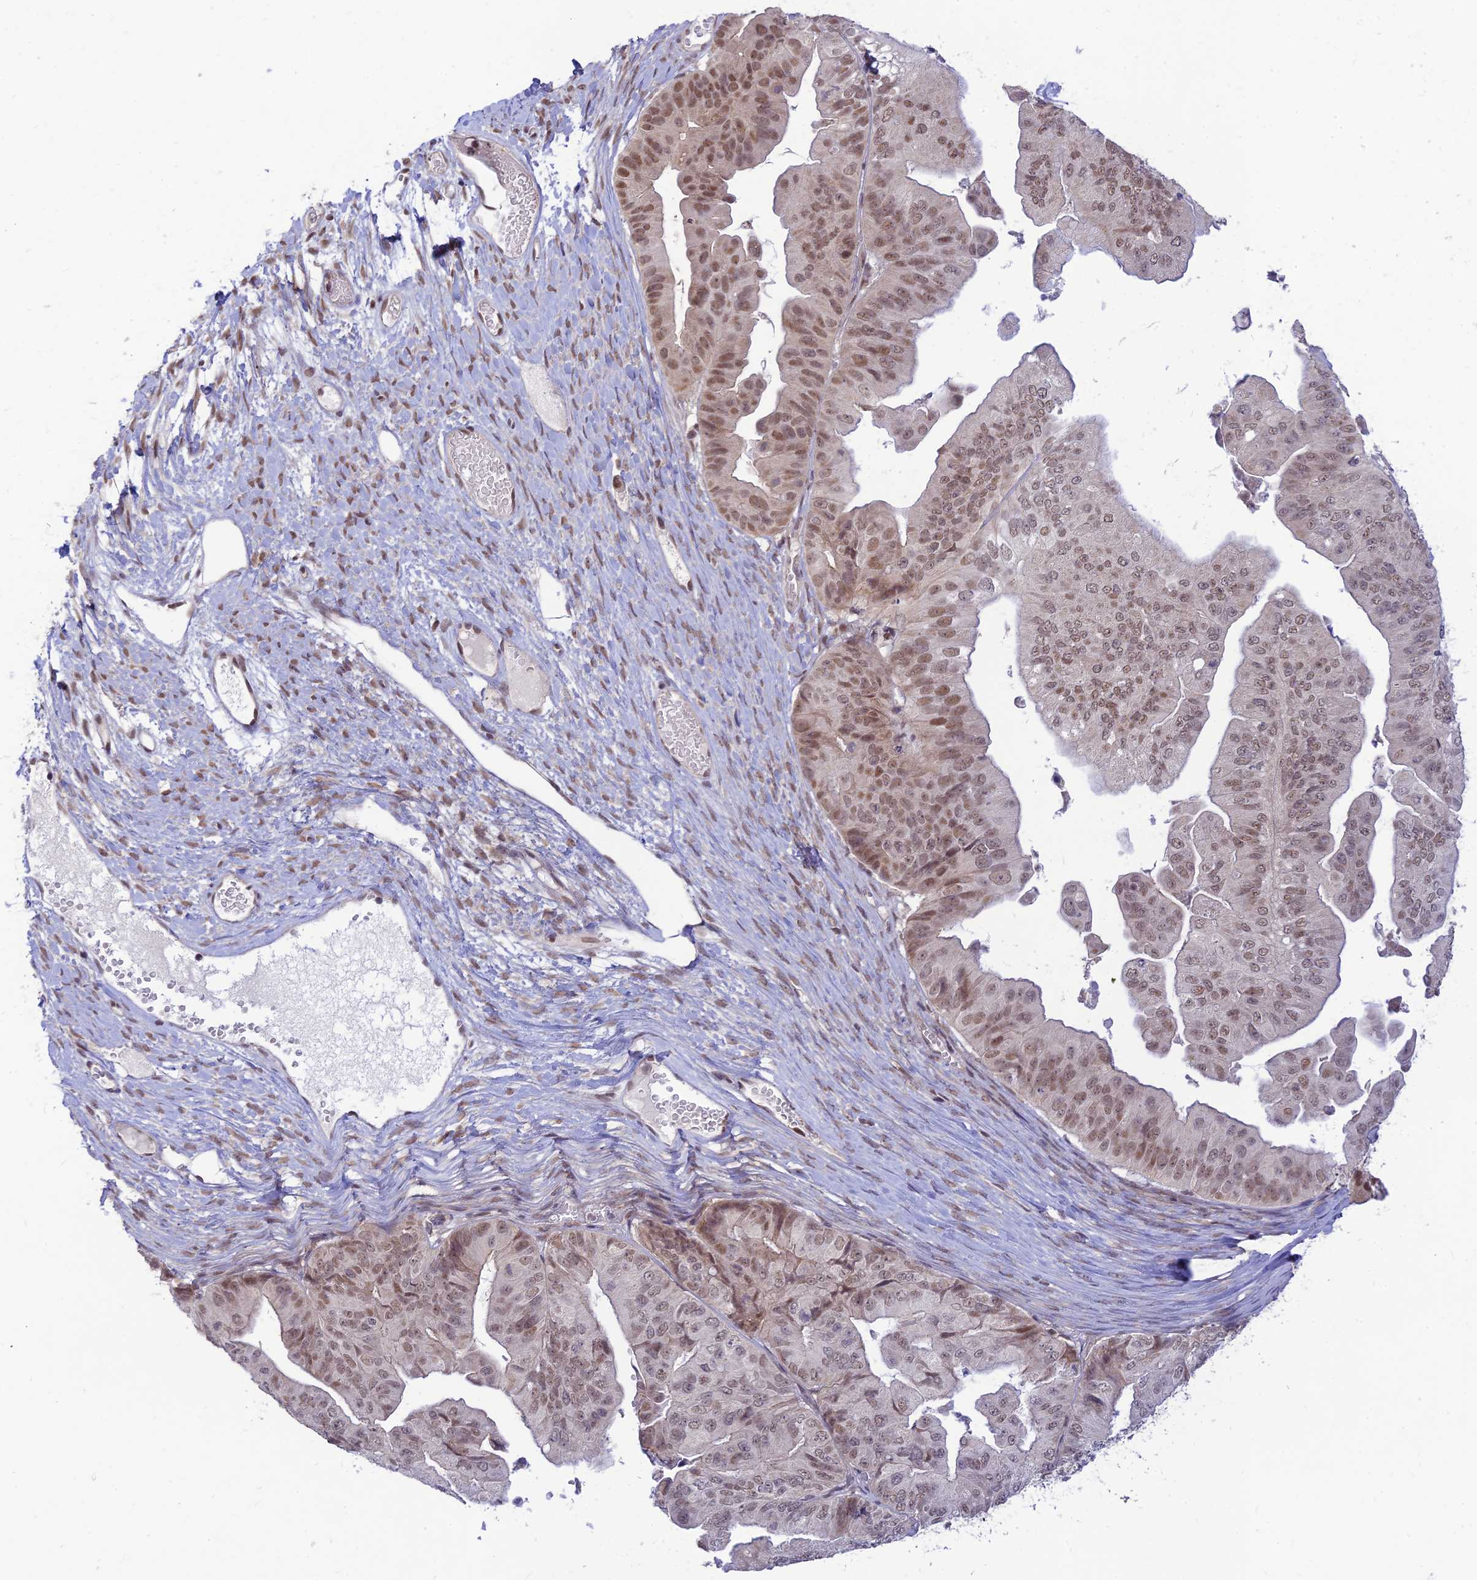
{"staining": {"intensity": "moderate", "quantity": "25%-75%", "location": "nuclear"}, "tissue": "ovarian cancer", "cell_type": "Tumor cells", "image_type": "cancer", "snomed": [{"axis": "morphology", "description": "Cystadenocarcinoma, mucinous, NOS"}, {"axis": "topography", "description": "Ovary"}], "caption": "Immunohistochemical staining of human ovarian cancer (mucinous cystadenocarcinoma) demonstrates medium levels of moderate nuclear staining in approximately 25%-75% of tumor cells.", "gene": "MICOS13", "patient": {"sex": "female", "age": 61}}